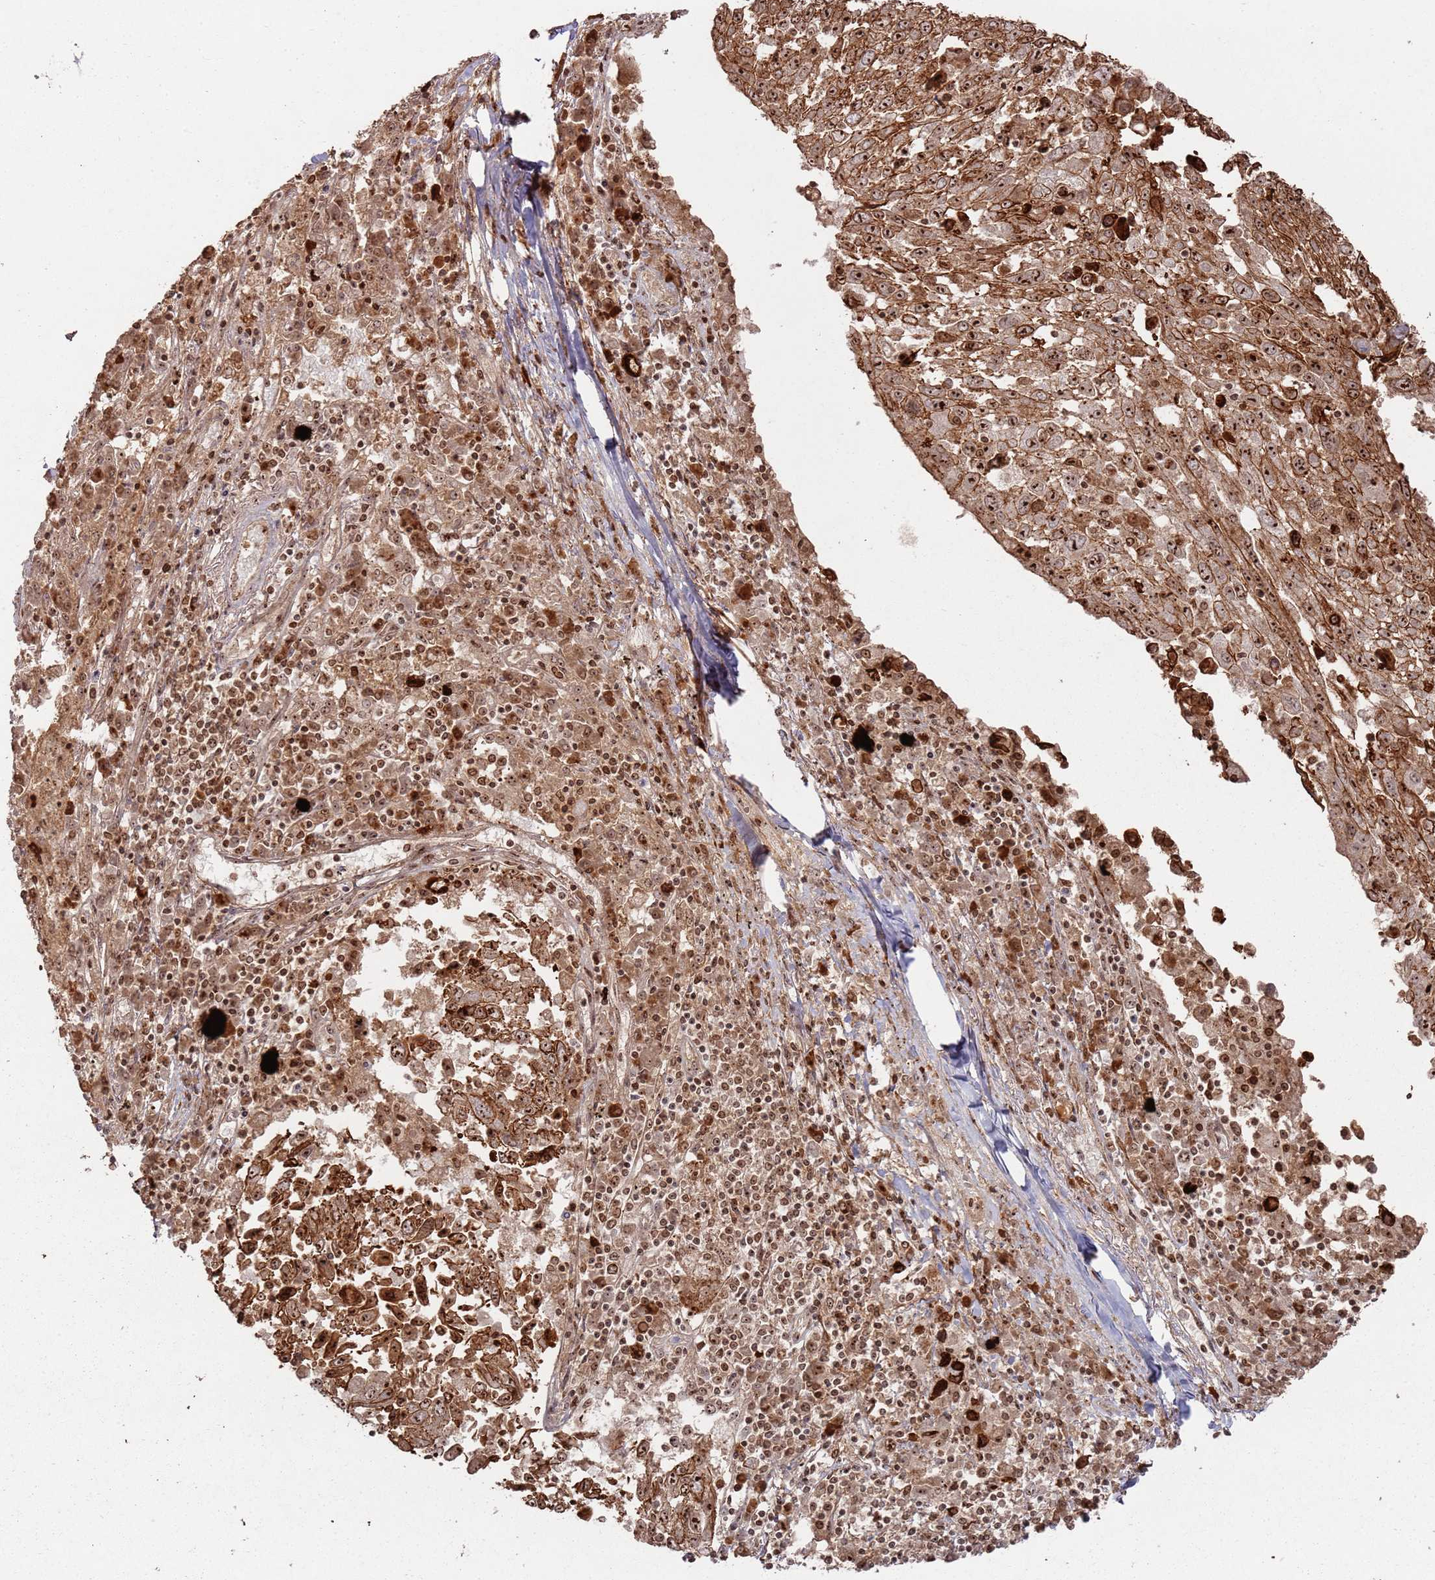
{"staining": {"intensity": "strong", "quantity": ">75%", "location": "cytoplasmic/membranous,nuclear"}, "tissue": "lung cancer", "cell_type": "Tumor cells", "image_type": "cancer", "snomed": [{"axis": "morphology", "description": "Squamous cell carcinoma, NOS"}, {"axis": "topography", "description": "Lung"}], "caption": "Immunohistochemical staining of squamous cell carcinoma (lung) exhibits high levels of strong cytoplasmic/membranous and nuclear protein staining in about >75% of tumor cells.", "gene": "UTP11", "patient": {"sex": "male", "age": 65}}